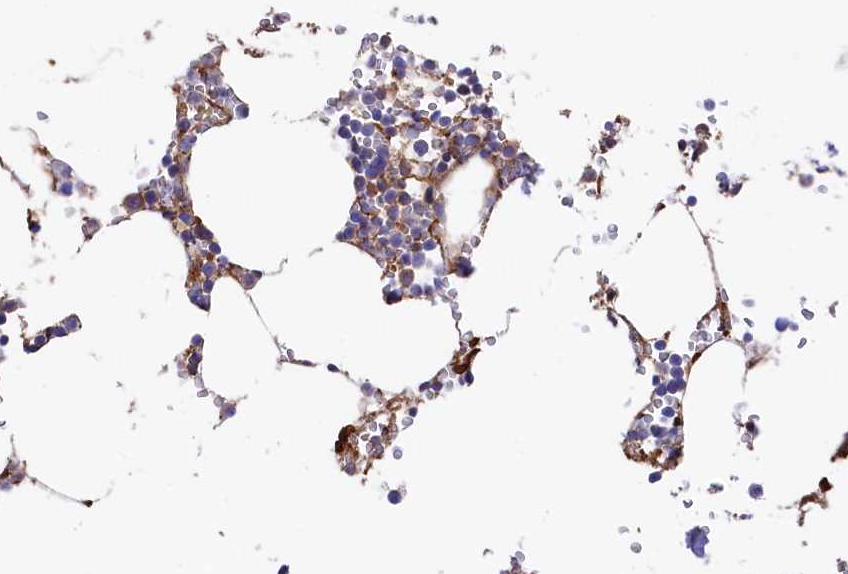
{"staining": {"intensity": "weak", "quantity": "<25%", "location": "cytoplasmic/membranous"}, "tissue": "bone marrow", "cell_type": "Hematopoietic cells", "image_type": "normal", "snomed": [{"axis": "morphology", "description": "Normal tissue, NOS"}, {"axis": "topography", "description": "Bone marrow"}], "caption": "This is an IHC histopathology image of unremarkable bone marrow. There is no expression in hematopoietic cells.", "gene": "TNKS1BP1", "patient": {"sex": "male", "age": 70}}